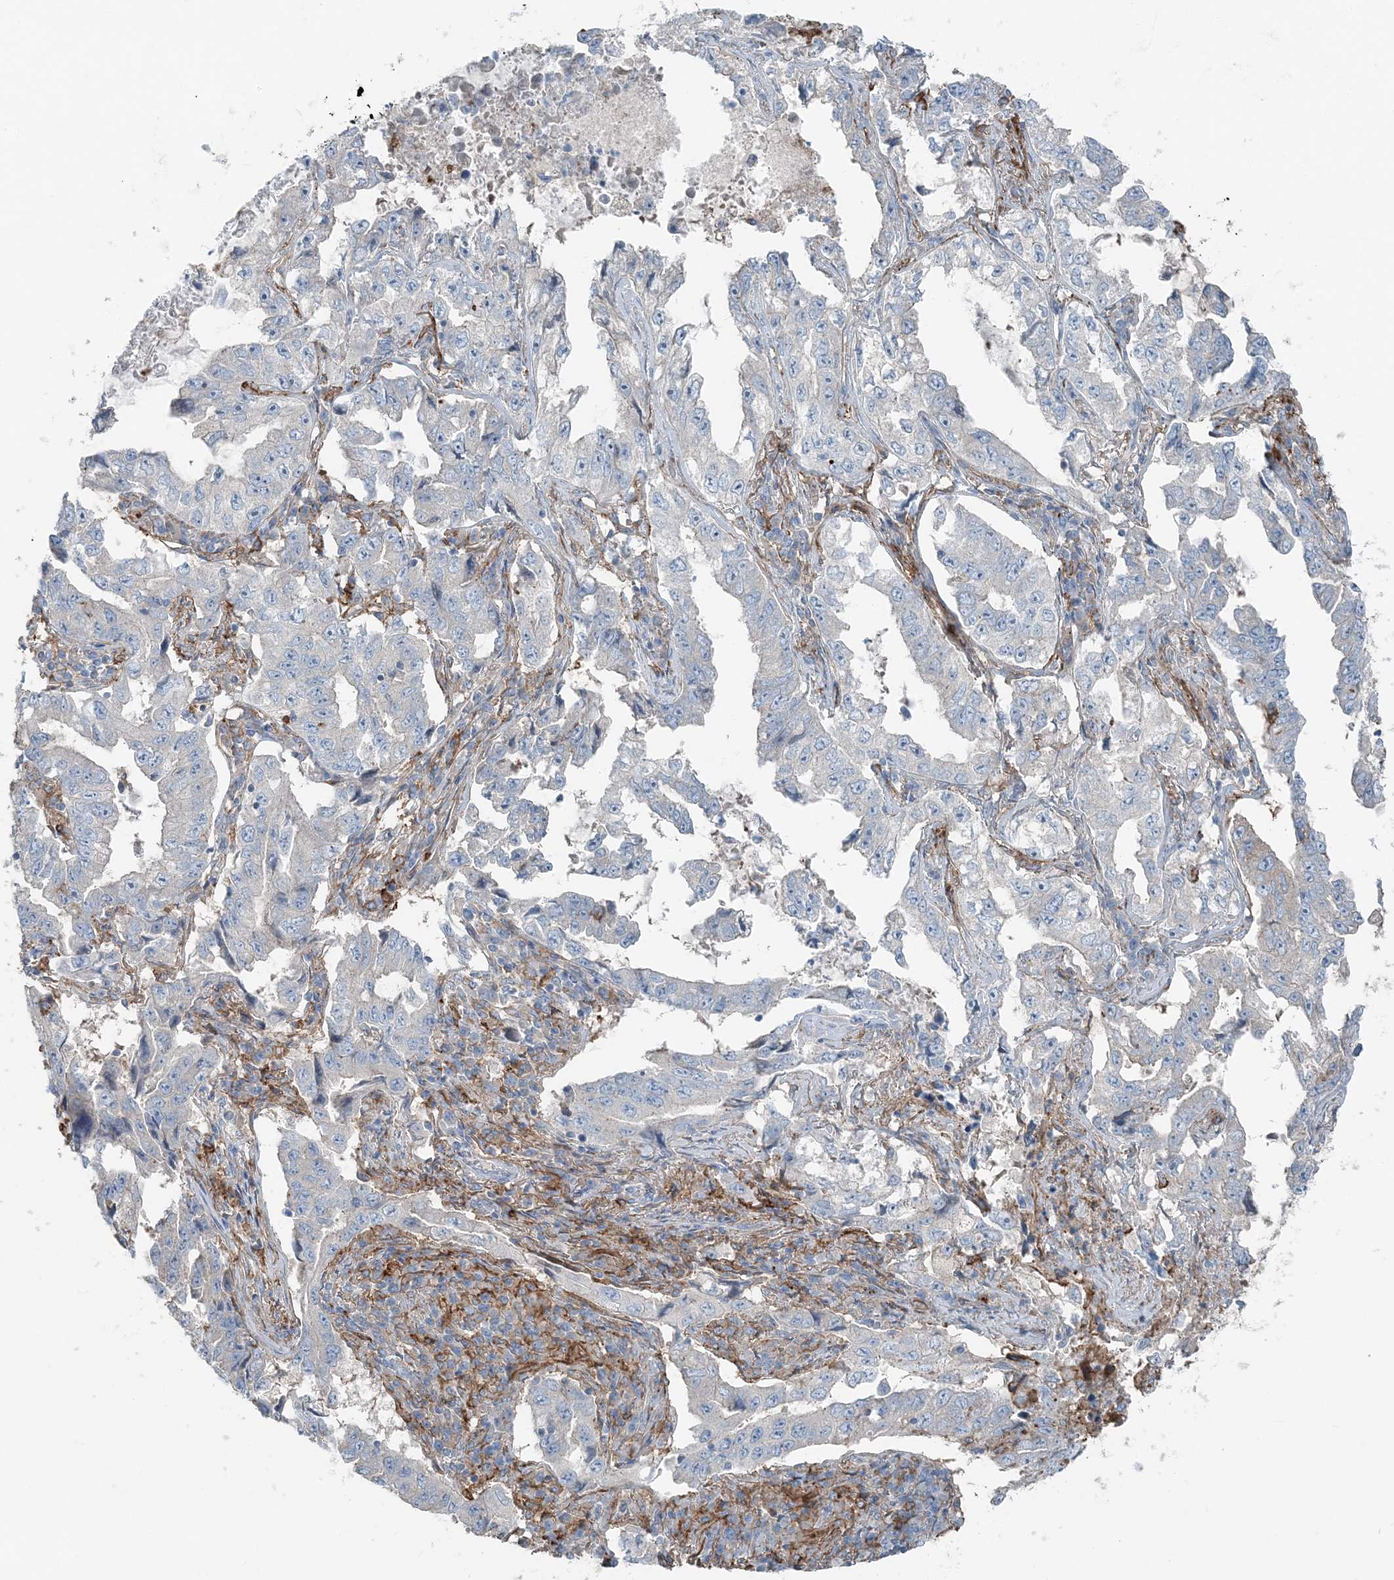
{"staining": {"intensity": "negative", "quantity": "none", "location": "none"}, "tissue": "lung cancer", "cell_type": "Tumor cells", "image_type": "cancer", "snomed": [{"axis": "morphology", "description": "Adenocarcinoma, NOS"}, {"axis": "topography", "description": "Lung"}], "caption": "Lung adenocarcinoma was stained to show a protein in brown. There is no significant positivity in tumor cells.", "gene": "KY", "patient": {"sex": "female", "age": 51}}